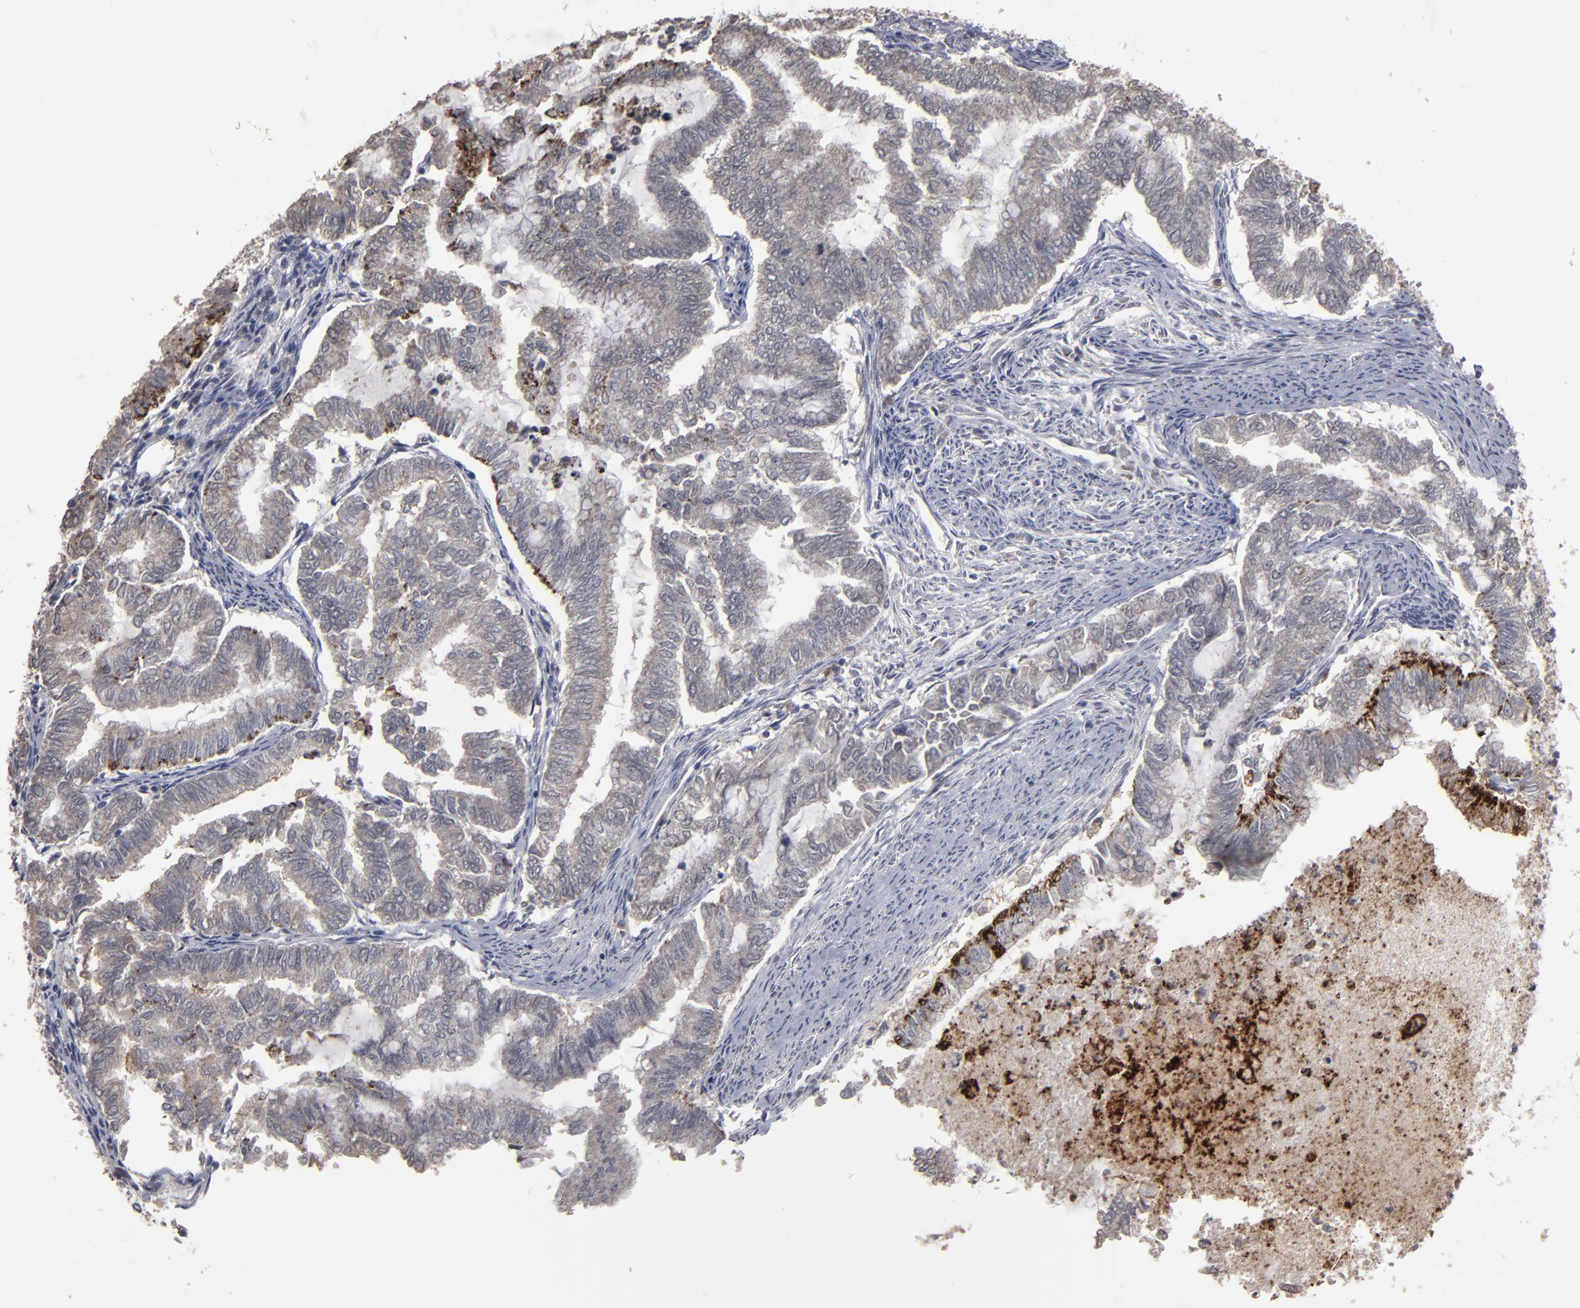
{"staining": {"intensity": "weak", "quantity": ">75%", "location": "cytoplasmic/membranous"}, "tissue": "endometrial cancer", "cell_type": "Tumor cells", "image_type": "cancer", "snomed": [{"axis": "morphology", "description": "Adenocarcinoma, NOS"}, {"axis": "topography", "description": "Endometrium"}], "caption": "Protein staining by IHC exhibits weak cytoplasmic/membranous expression in approximately >75% of tumor cells in adenocarcinoma (endometrial). Using DAB (3,3'-diaminobenzidine) (brown) and hematoxylin (blue) stains, captured at high magnification using brightfield microscopy.", "gene": "SLC22A17", "patient": {"sex": "female", "age": 79}}